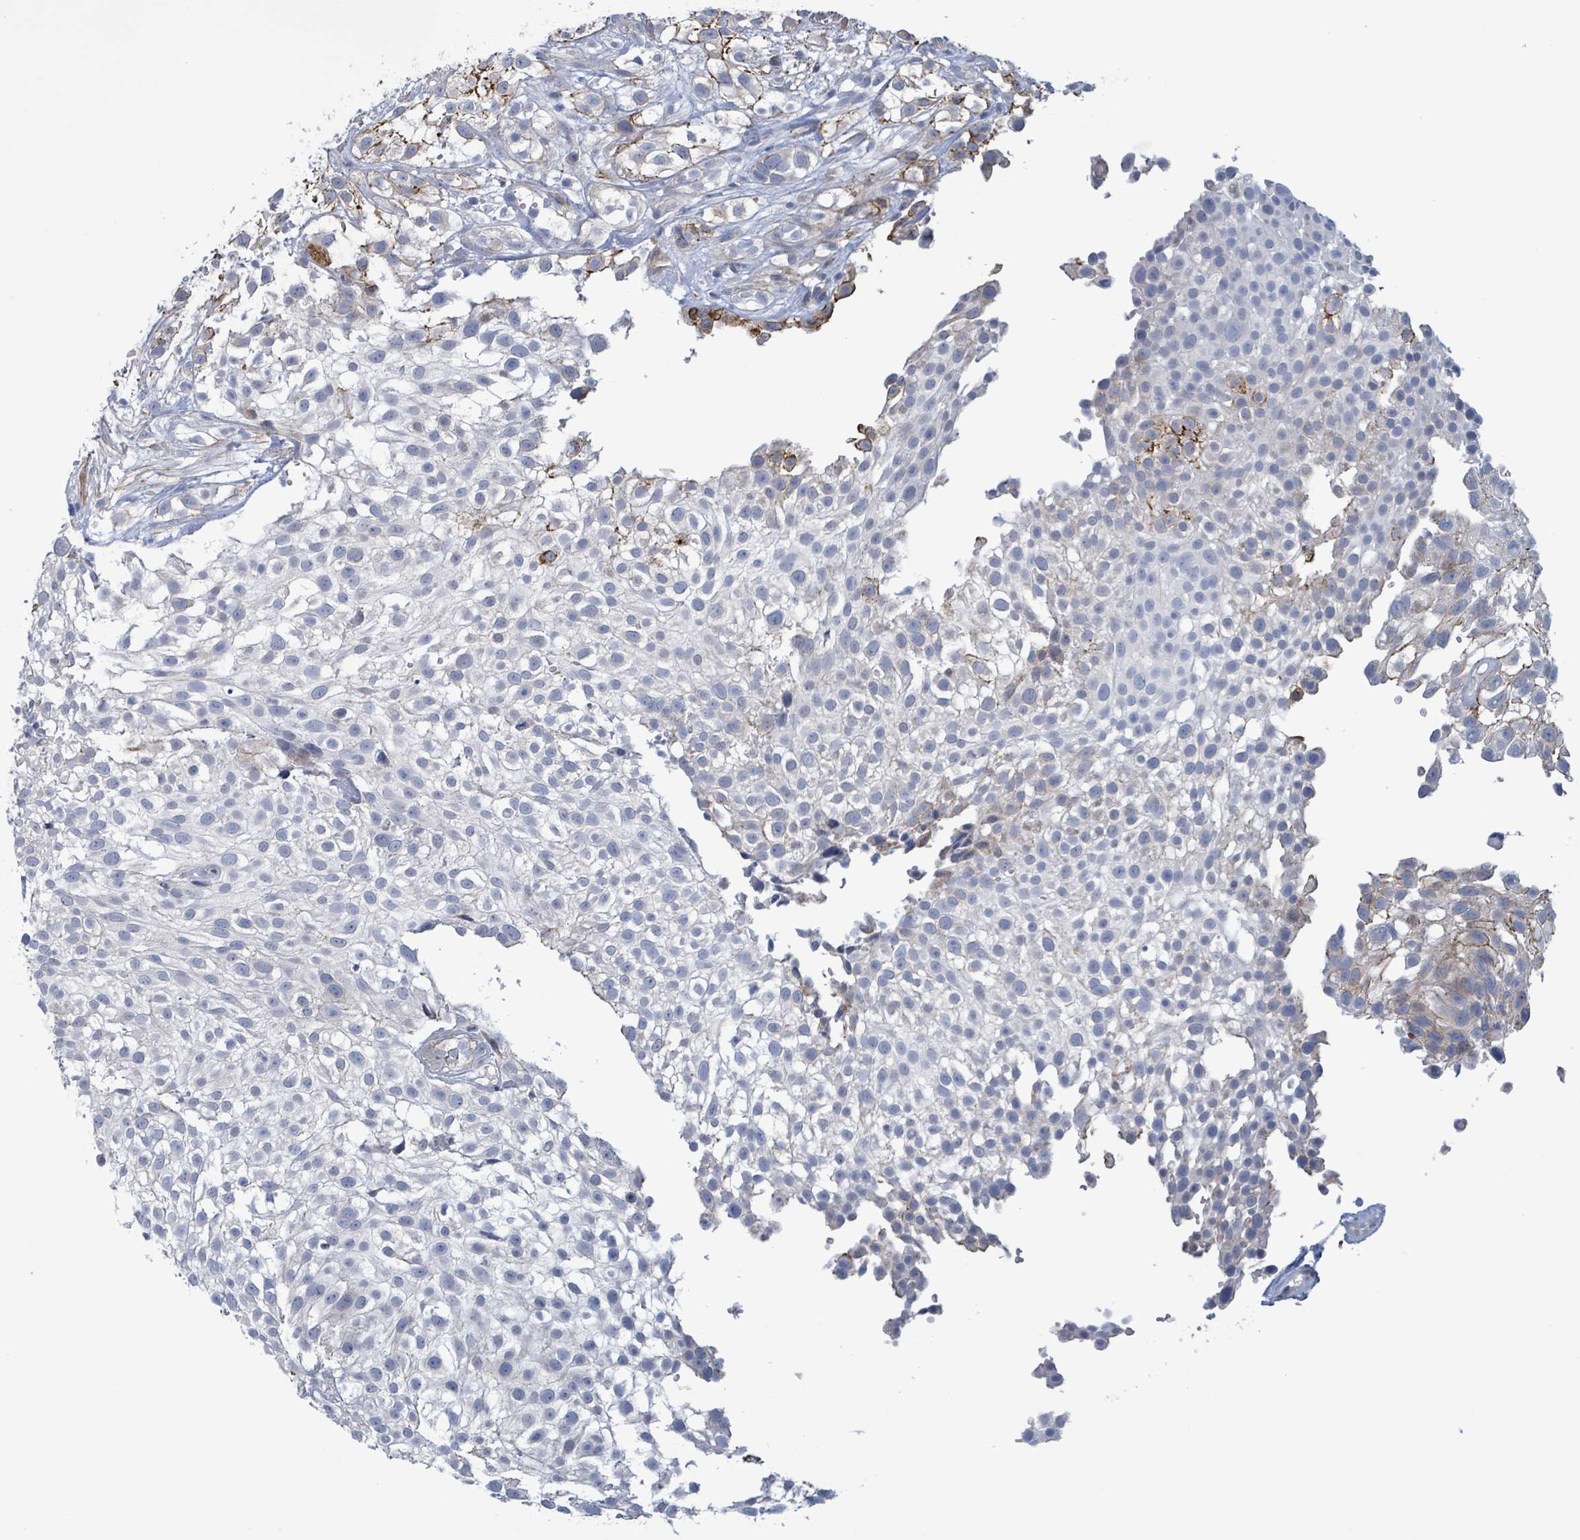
{"staining": {"intensity": "negative", "quantity": "none", "location": "none"}, "tissue": "urothelial cancer", "cell_type": "Tumor cells", "image_type": "cancer", "snomed": [{"axis": "morphology", "description": "Urothelial carcinoma, High grade"}, {"axis": "topography", "description": "Urinary bladder"}], "caption": "Tumor cells are negative for protein expression in human urothelial cancer.", "gene": "PKLR", "patient": {"sex": "male", "age": 56}}